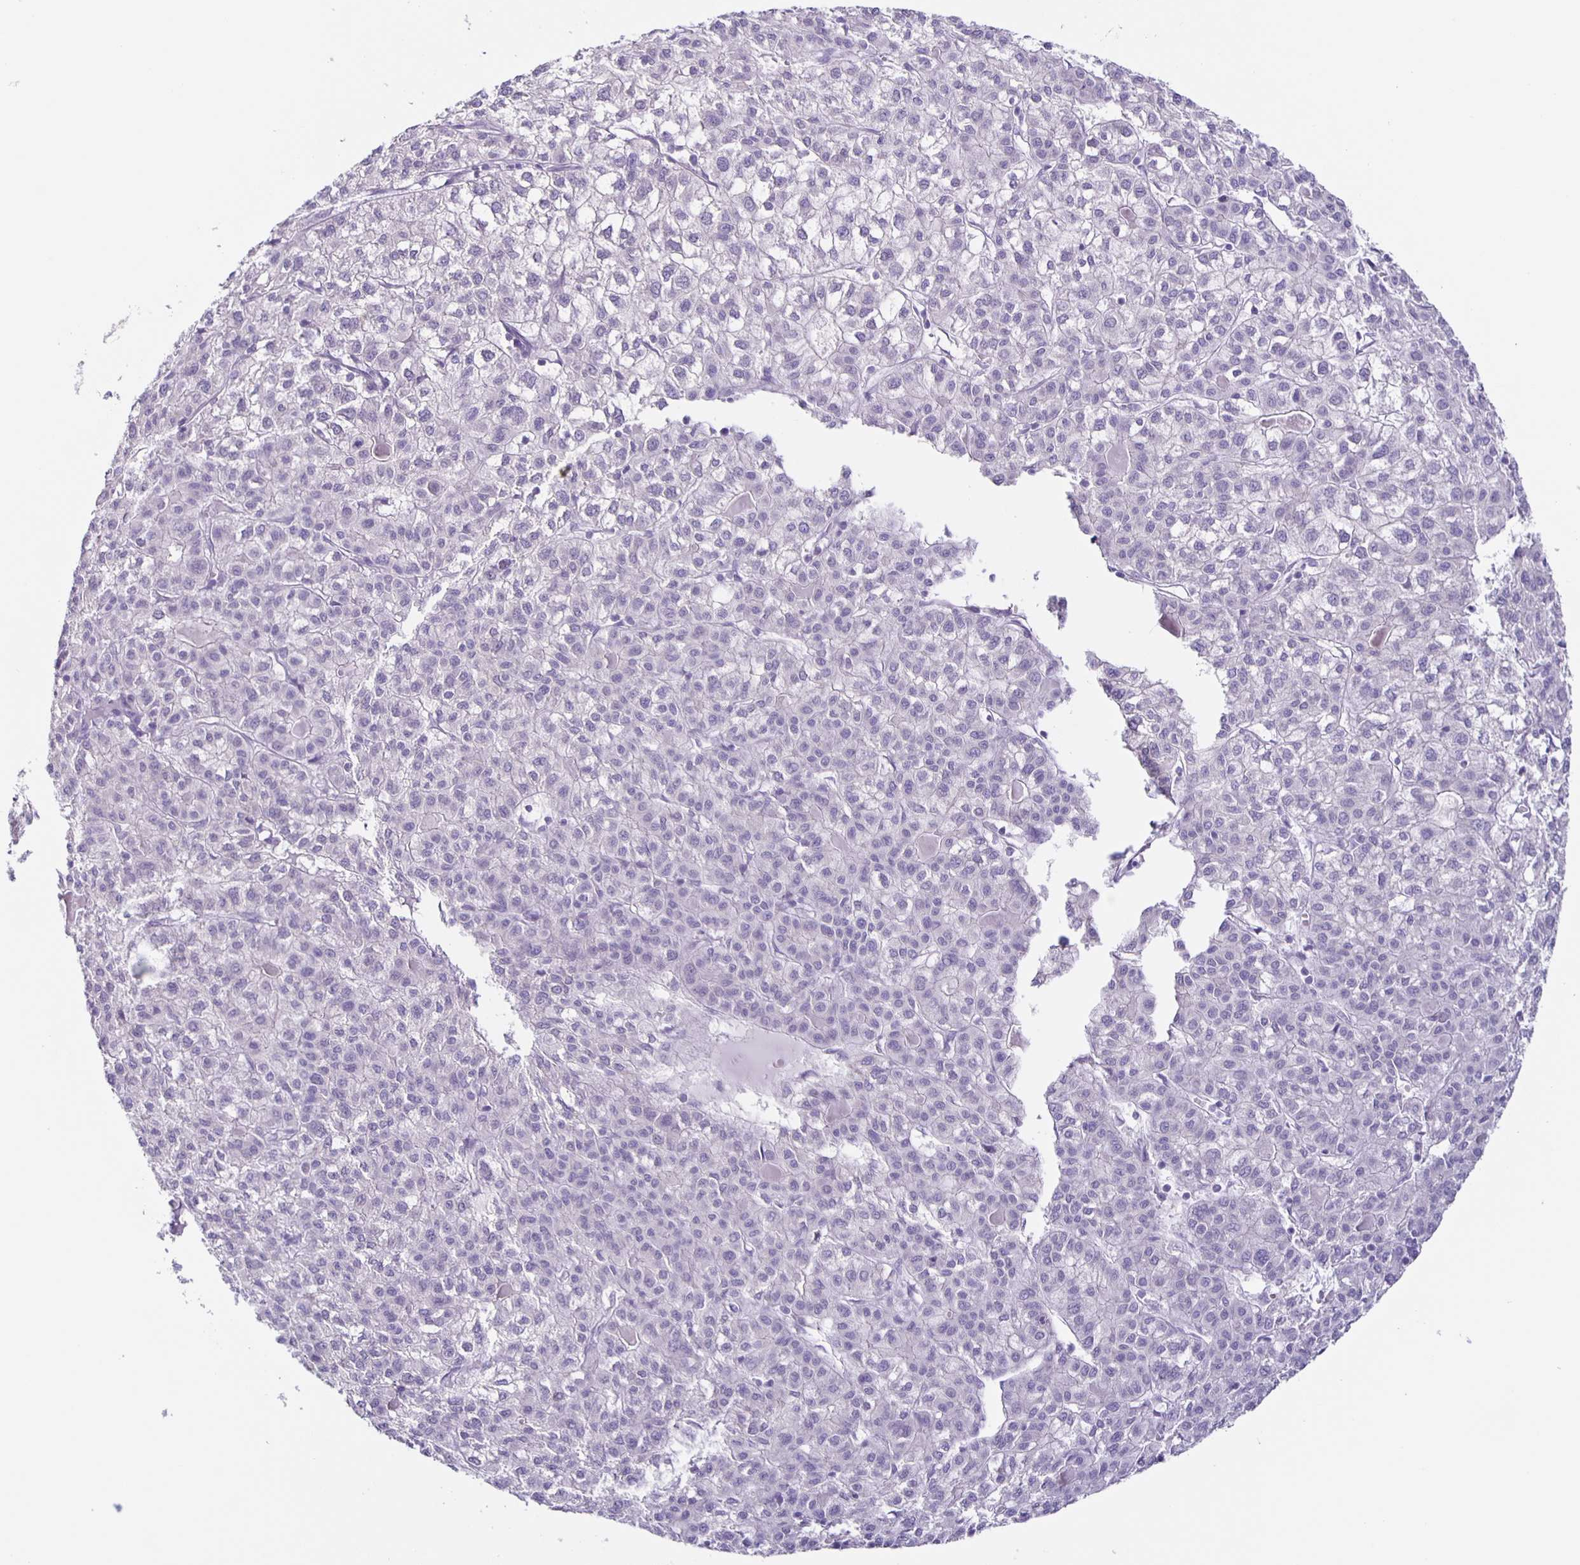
{"staining": {"intensity": "negative", "quantity": "none", "location": "none"}, "tissue": "liver cancer", "cell_type": "Tumor cells", "image_type": "cancer", "snomed": [{"axis": "morphology", "description": "Carcinoma, Hepatocellular, NOS"}, {"axis": "topography", "description": "Liver"}], "caption": "Liver hepatocellular carcinoma was stained to show a protein in brown. There is no significant positivity in tumor cells.", "gene": "SLC12A3", "patient": {"sex": "female", "age": 43}}